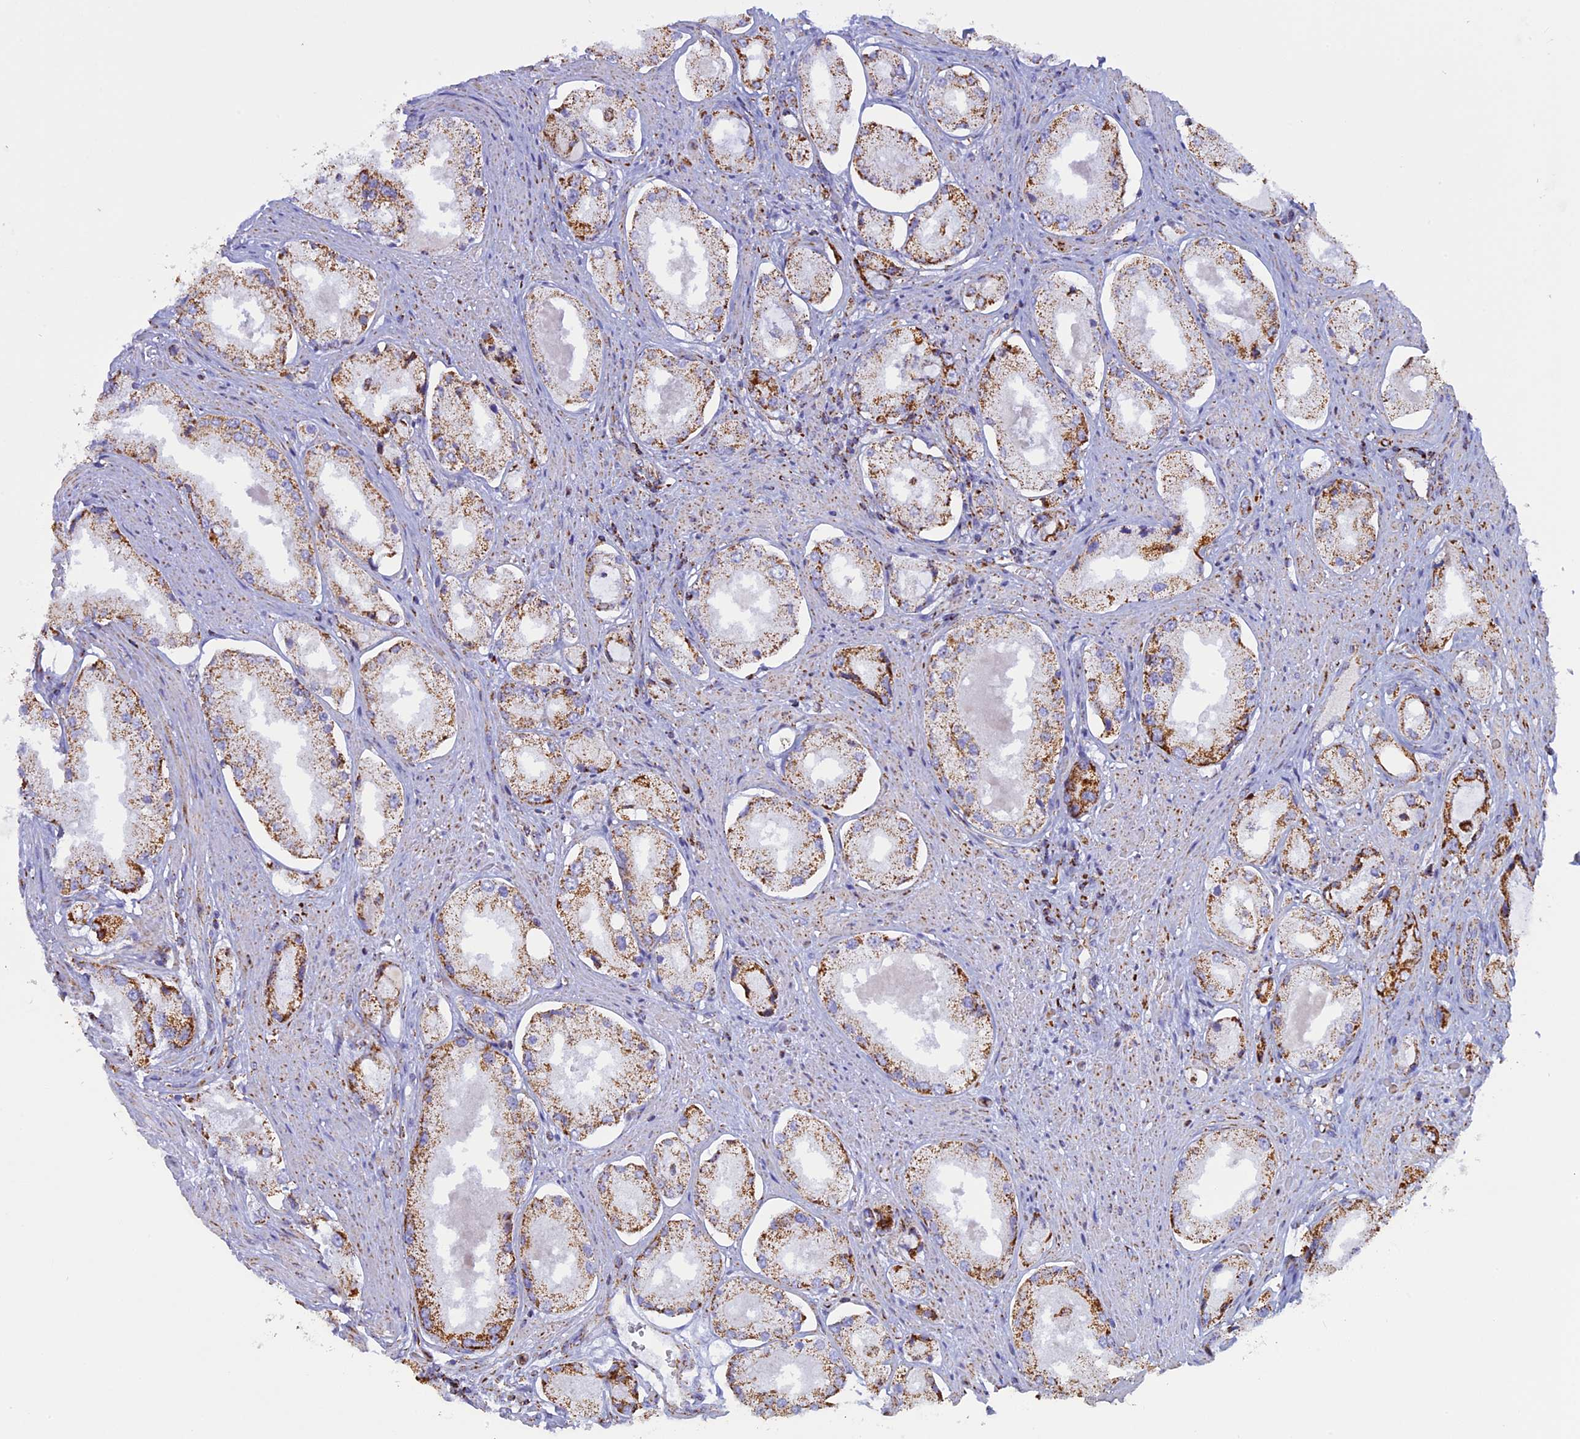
{"staining": {"intensity": "moderate", "quantity": ">75%", "location": "cytoplasmic/membranous"}, "tissue": "prostate cancer", "cell_type": "Tumor cells", "image_type": "cancer", "snomed": [{"axis": "morphology", "description": "Adenocarcinoma, Low grade"}, {"axis": "topography", "description": "Prostate"}], "caption": "Prostate low-grade adenocarcinoma tissue demonstrates moderate cytoplasmic/membranous expression in approximately >75% of tumor cells, visualized by immunohistochemistry.", "gene": "KCNG1", "patient": {"sex": "male", "age": 68}}